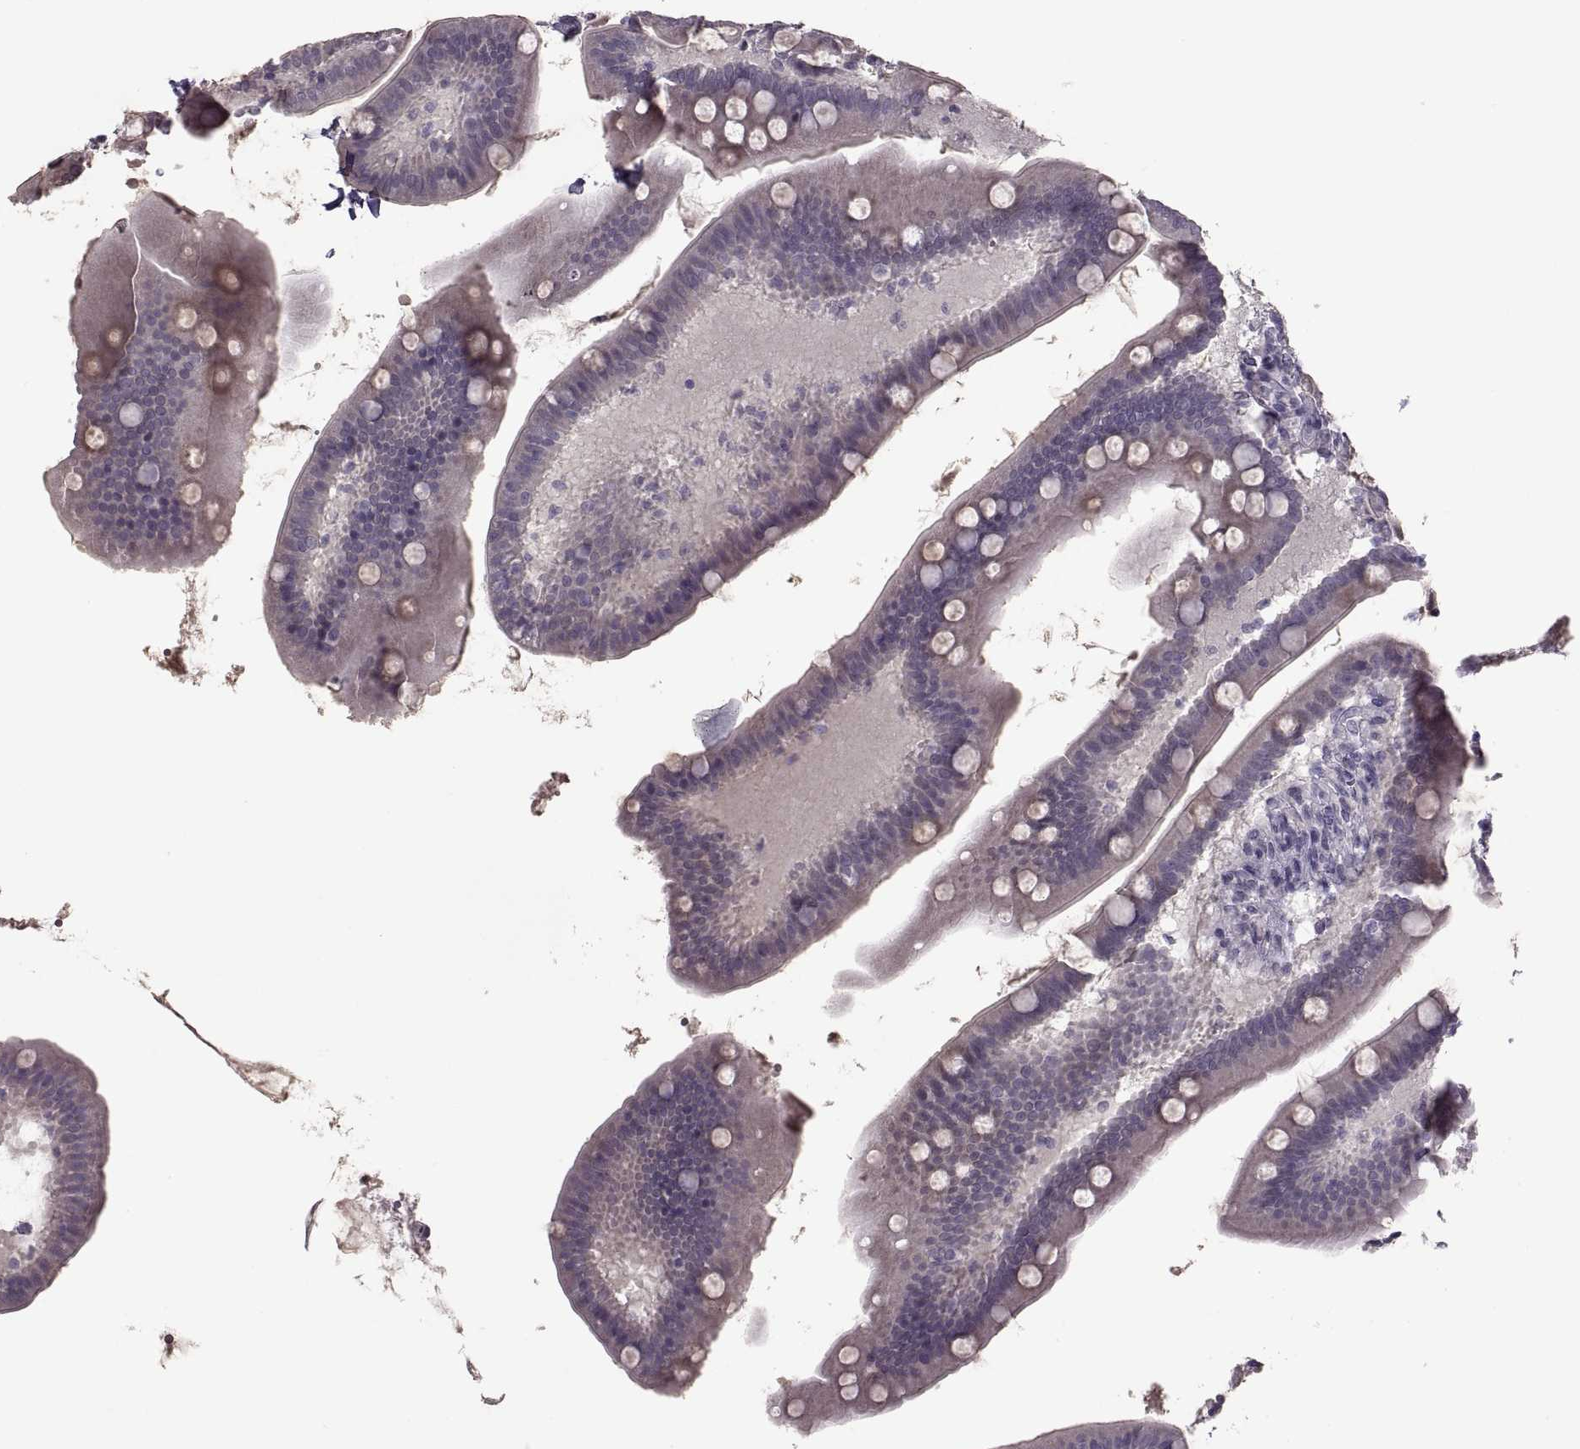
{"staining": {"intensity": "negative", "quantity": "none", "location": "none"}, "tissue": "small intestine", "cell_type": "Glandular cells", "image_type": "normal", "snomed": [{"axis": "morphology", "description": "Normal tissue, NOS"}, {"axis": "topography", "description": "Small intestine"}], "caption": "Image shows no protein staining in glandular cells of unremarkable small intestine.", "gene": "MGAT4D", "patient": {"sex": "male", "age": 66}}